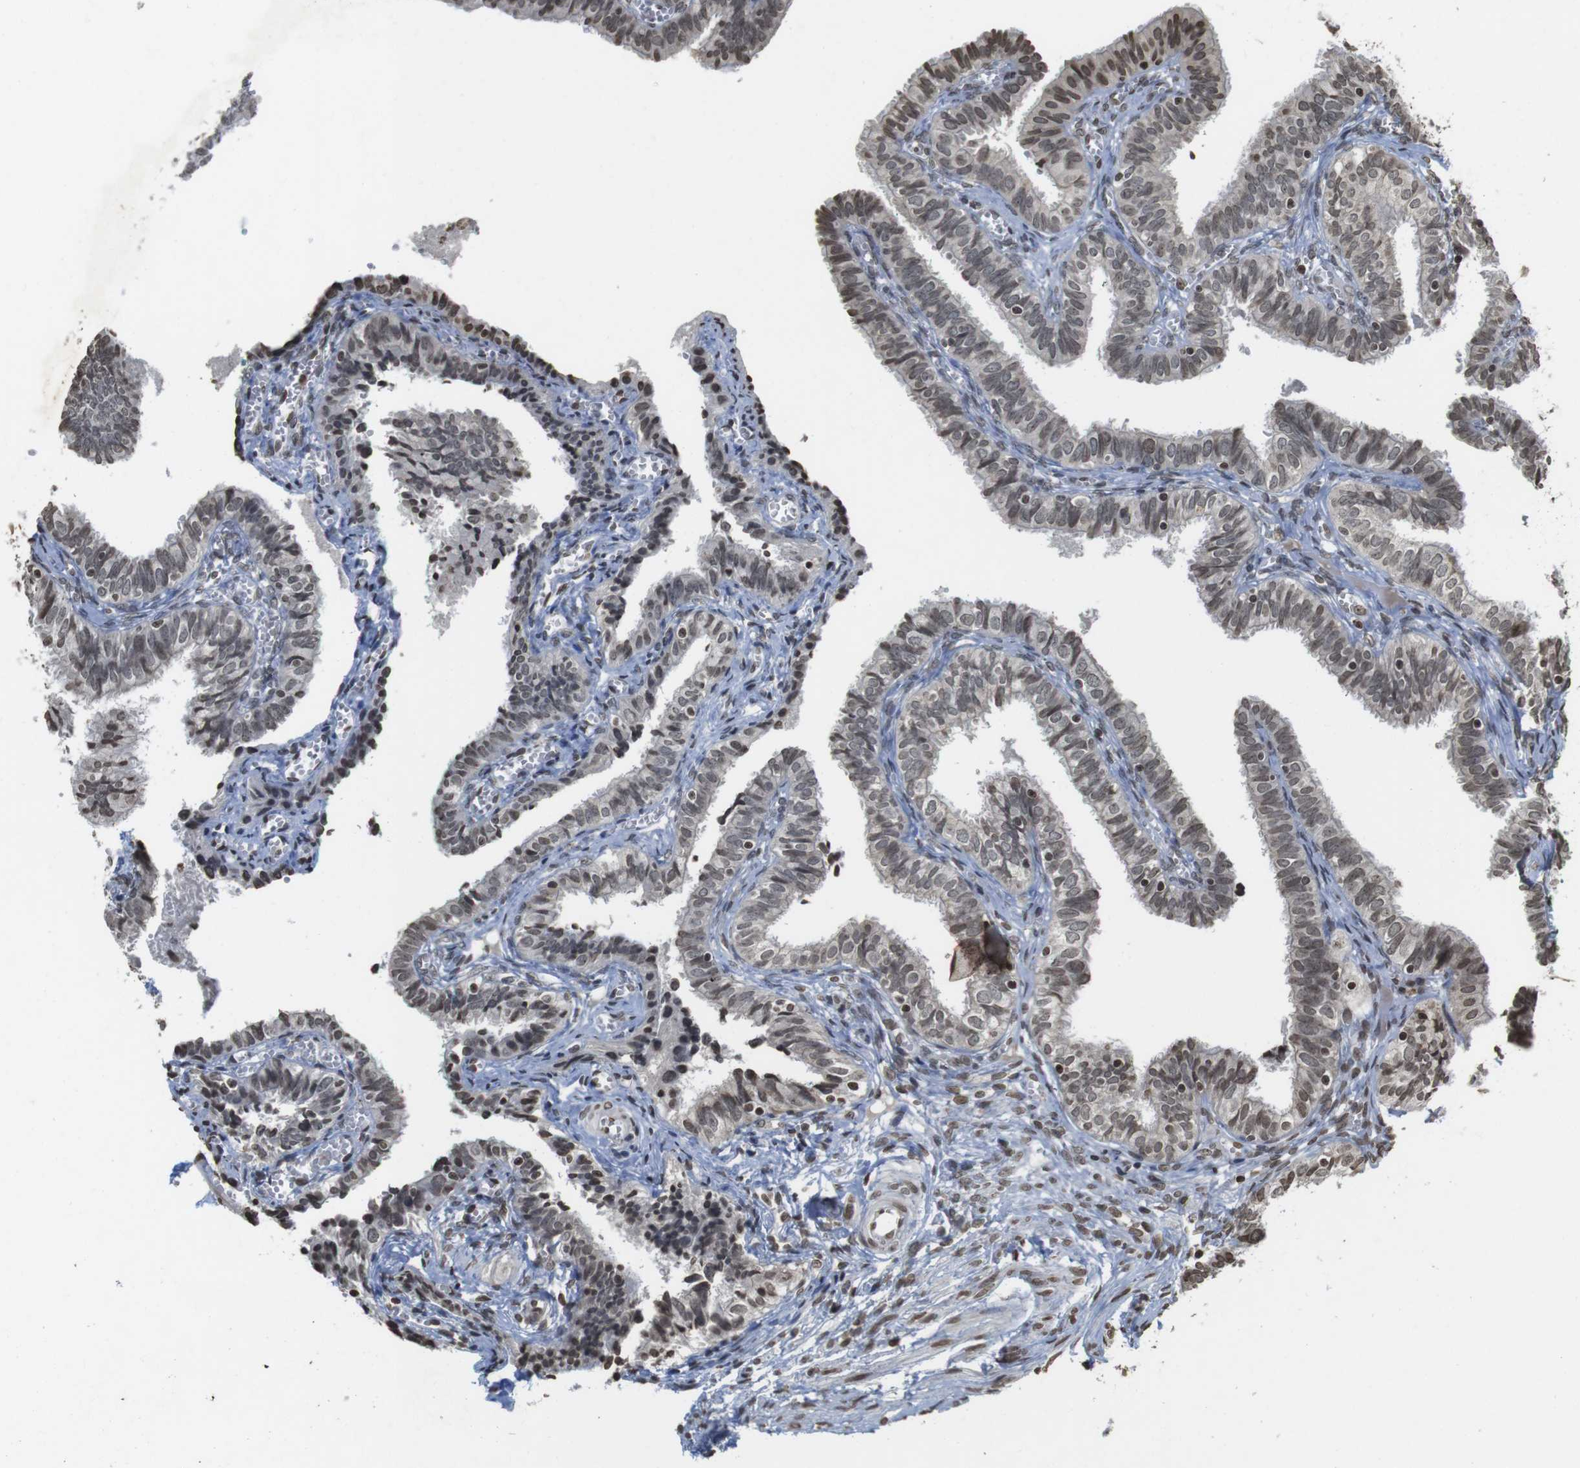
{"staining": {"intensity": "weak", "quantity": ">75%", "location": "nuclear"}, "tissue": "fallopian tube", "cell_type": "Glandular cells", "image_type": "normal", "snomed": [{"axis": "morphology", "description": "Normal tissue, NOS"}, {"axis": "topography", "description": "Fallopian tube"}], "caption": "Immunohistochemical staining of benign human fallopian tube shows >75% levels of weak nuclear protein expression in approximately >75% of glandular cells. (DAB (3,3'-diaminobenzidine) IHC, brown staining for protein, blue staining for nuclei).", "gene": "FOXA3", "patient": {"sex": "female", "age": 46}}